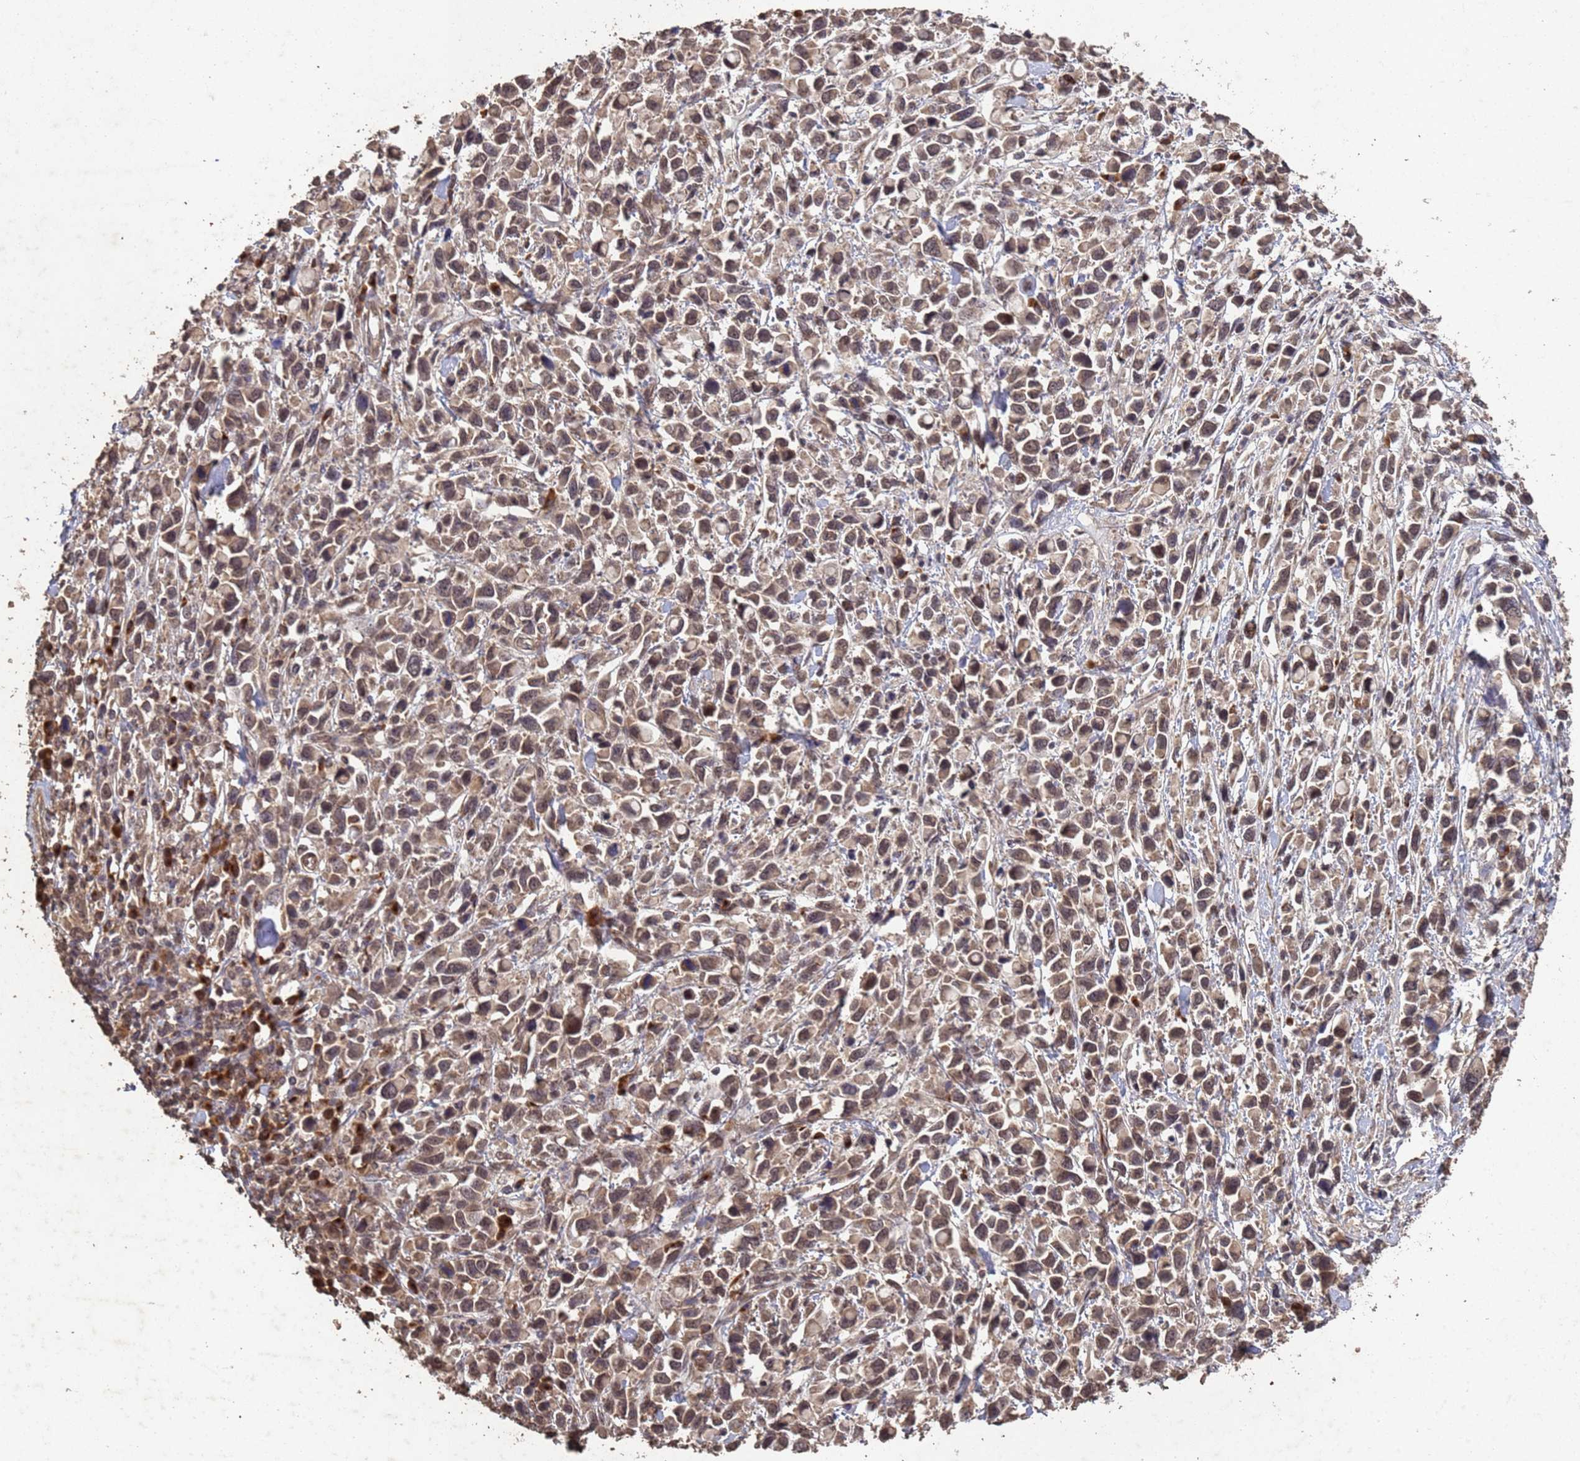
{"staining": {"intensity": "moderate", "quantity": ">75%", "location": "cytoplasmic/membranous,nuclear"}, "tissue": "stomach cancer", "cell_type": "Tumor cells", "image_type": "cancer", "snomed": [{"axis": "morphology", "description": "Adenocarcinoma, NOS"}, {"axis": "topography", "description": "Stomach"}], "caption": "Immunohistochemistry (IHC) (DAB) staining of stomach cancer (adenocarcinoma) shows moderate cytoplasmic/membranous and nuclear protein positivity in approximately >75% of tumor cells. The staining was performed using DAB to visualize the protein expression in brown, while the nuclei were stained in blue with hematoxylin (Magnification: 20x).", "gene": "FRAT1", "patient": {"sex": "female", "age": 81}}